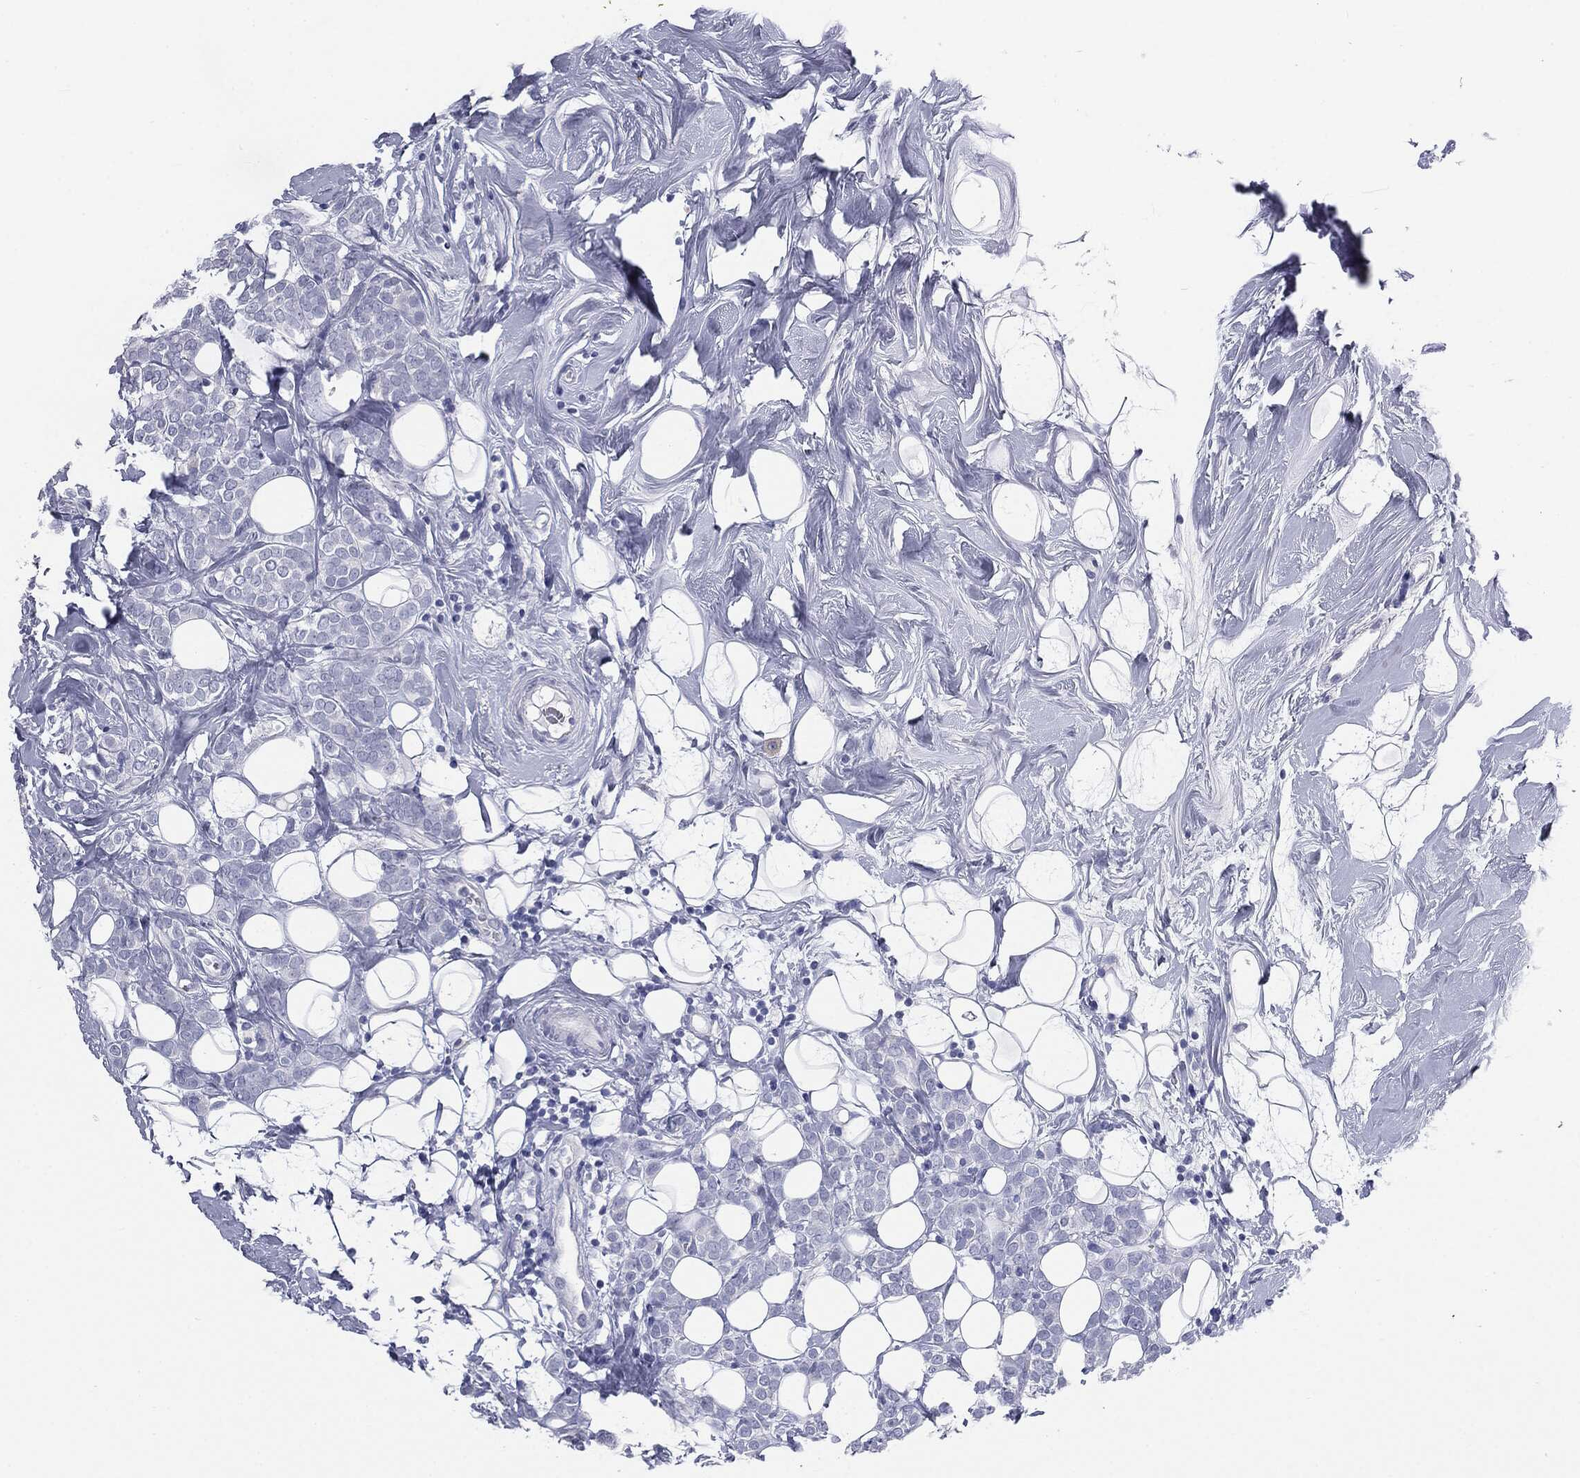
{"staining": {"intensity": "negative", "quantity": "none", "location": "none"}, "tissue": "breast cancer", "cell_type": "Tumor cells", "image_type": "cancer", "snomed": [{"axis": "morphology", "description": "Lobular carcinoma"}, {"axis": "topography", "description": "Breast"}], "caption": "Lobular carcinoma (breast) was stained to show a protein in brown. There is no significant positivity in tumor cells.", "gene": "CUZD1", "patient": {"sex": "female", "age": 49}}